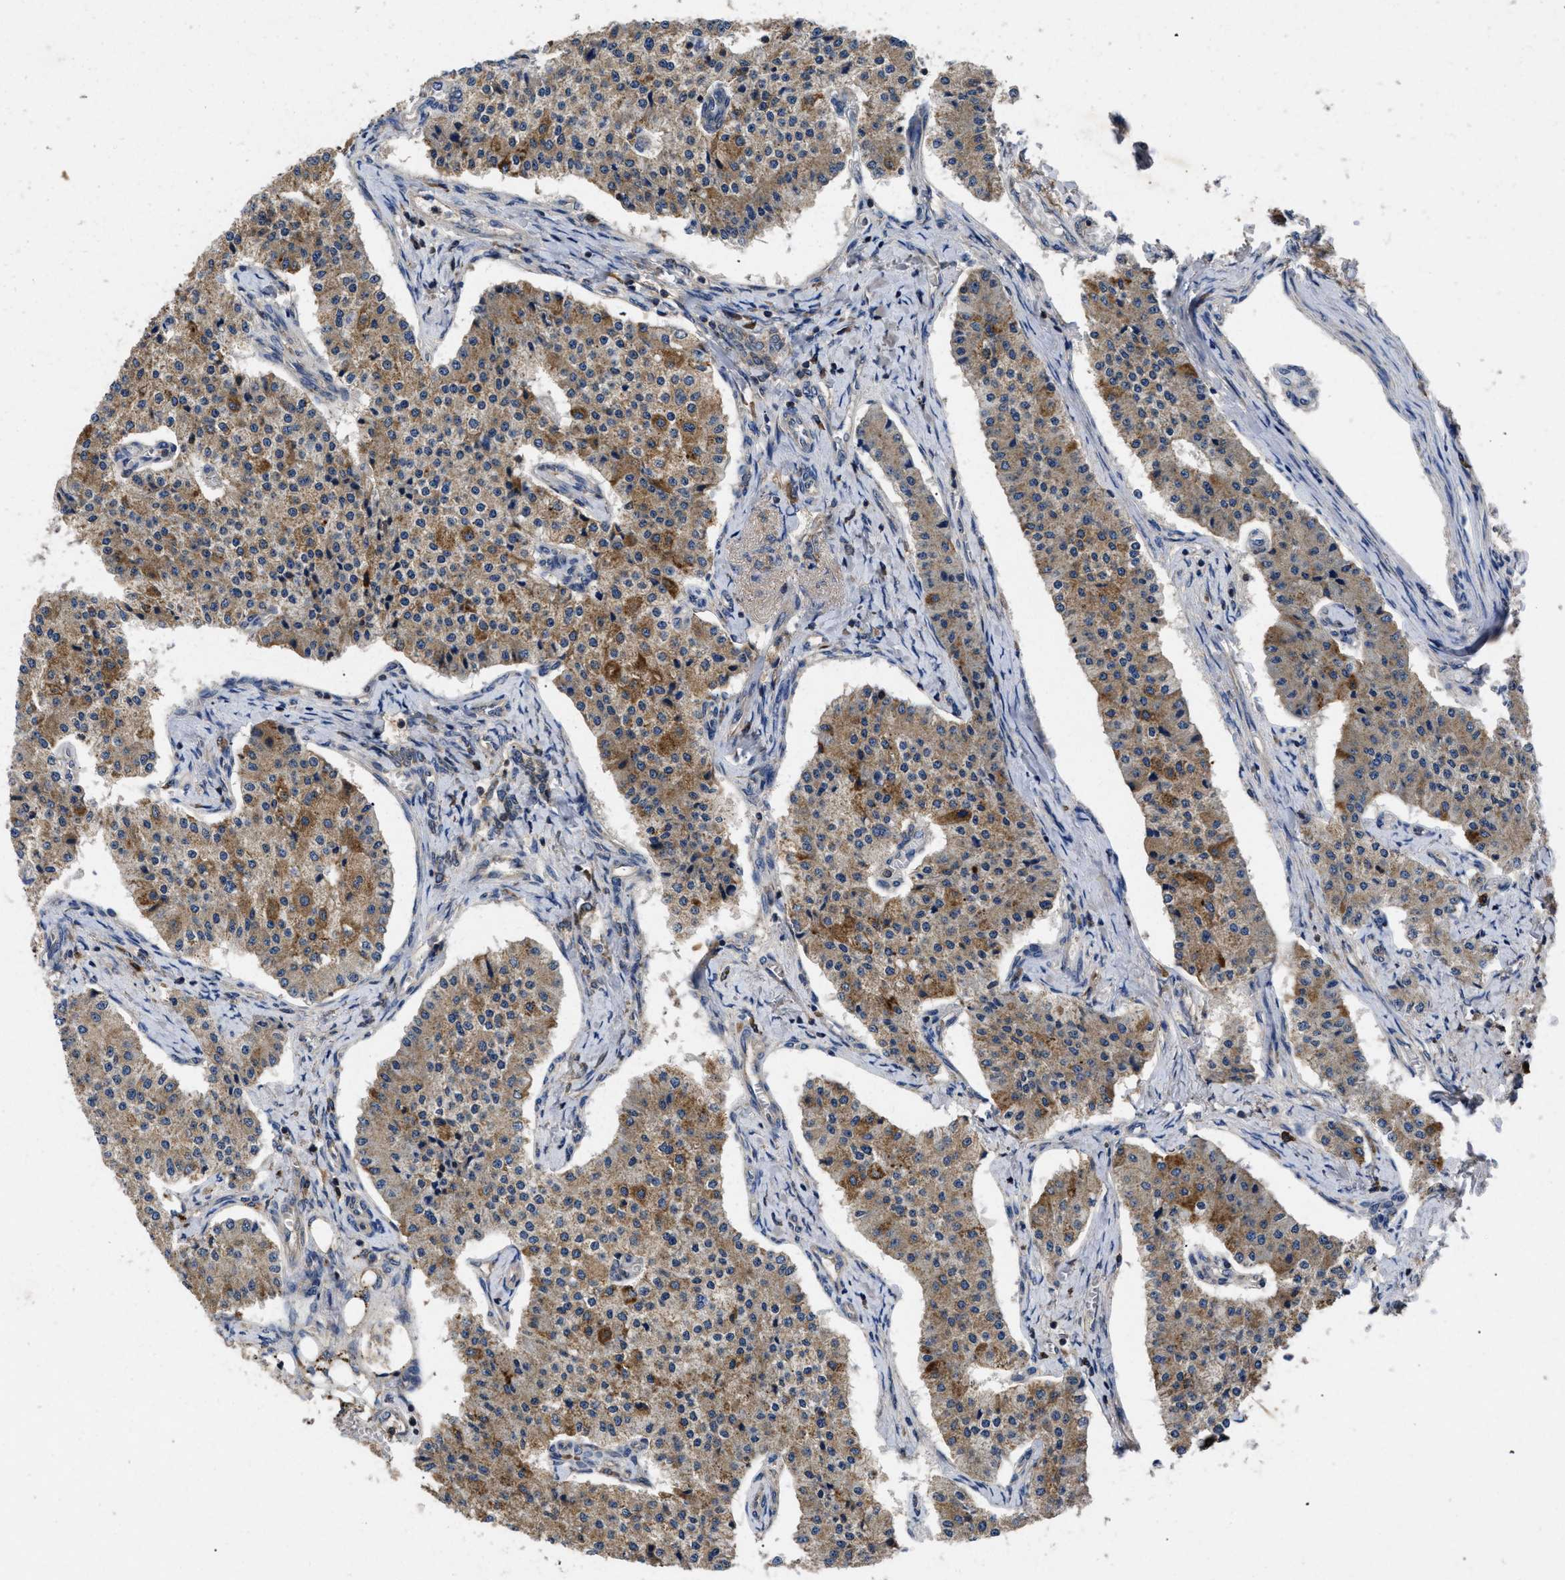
{"staining": {"intensity": "moderate", "quantity": ">75%", "location": "cytoplasmic/membranous"}, "tissue": "carcinoid", "cell_type": "Tumor cells", "image_type": "cancer", "snomed": [{"axis": "morphology", "description": "Carcinoid, malignant, NOS"}, {"axis": "topography", "description": "Colon"}], "caption": "Malignant carcinoid stained with DAB immunohistochemistry reveals medium levels of moderate cytoplasmic/membranous expression in about >75% of tumor cells. The protein is shown in brown color, while the nuclei are stained blue.", "gene": "LRRC3", "patient": {"sex": "female", "age": 52}}